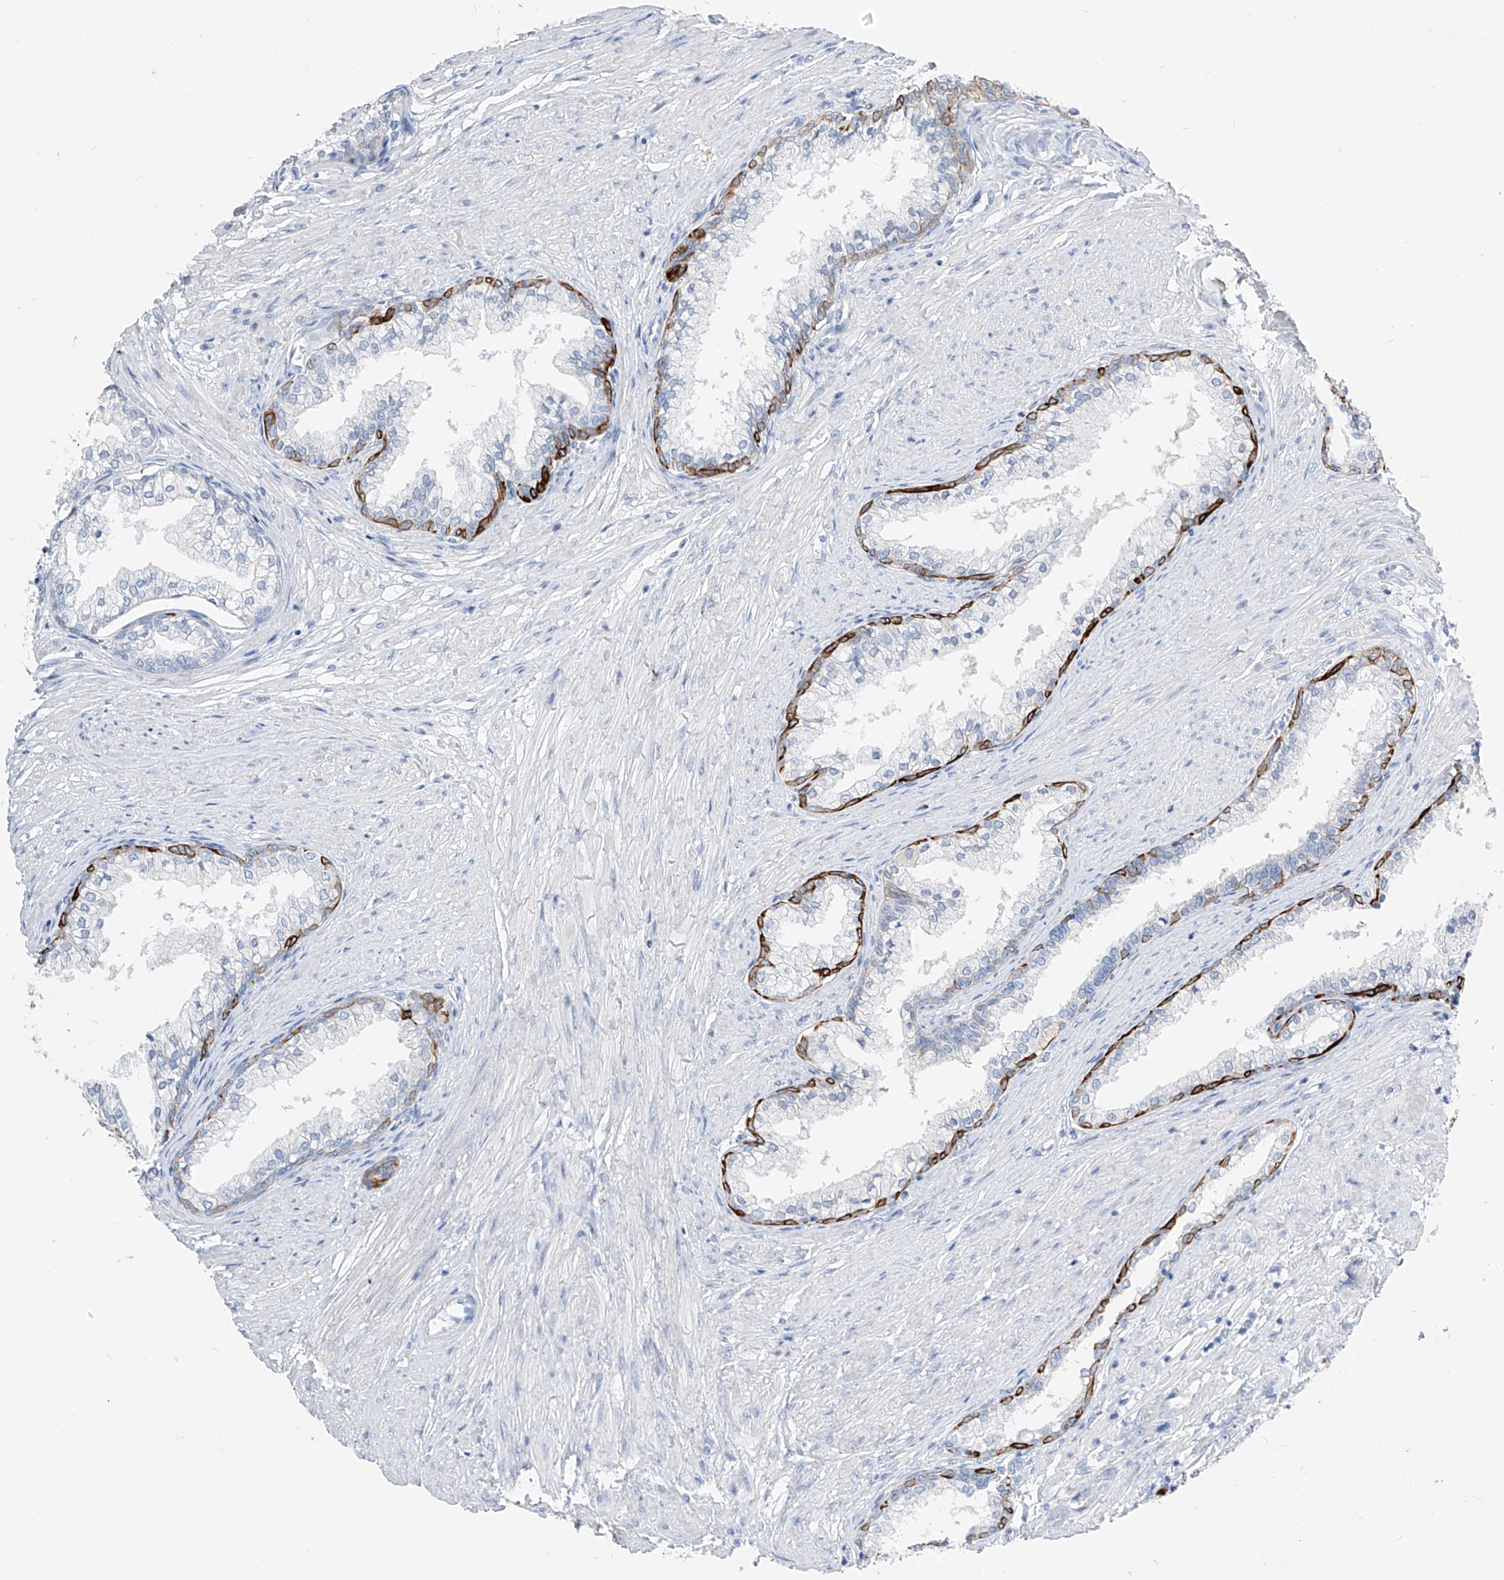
{"staining": {"intensity": "negative", "quantity": "none", "location": "none"}, "tissue": "prostate cancer", "cell_type": "Tumor cells", "image_type": "cancer", "snomed": [{"axis": "morphology", "description": "Adenocarcinoma, High grade"}, {"axis": "topography", "description": "Prostate"}], "caption": "Immunohistochemistry (IHC) of human prostate high-grade adenocarcinoma exhibits no positivity in tumor cells.", "gene": "FRS3", "patient": {"sex": "male", "age": 61}}